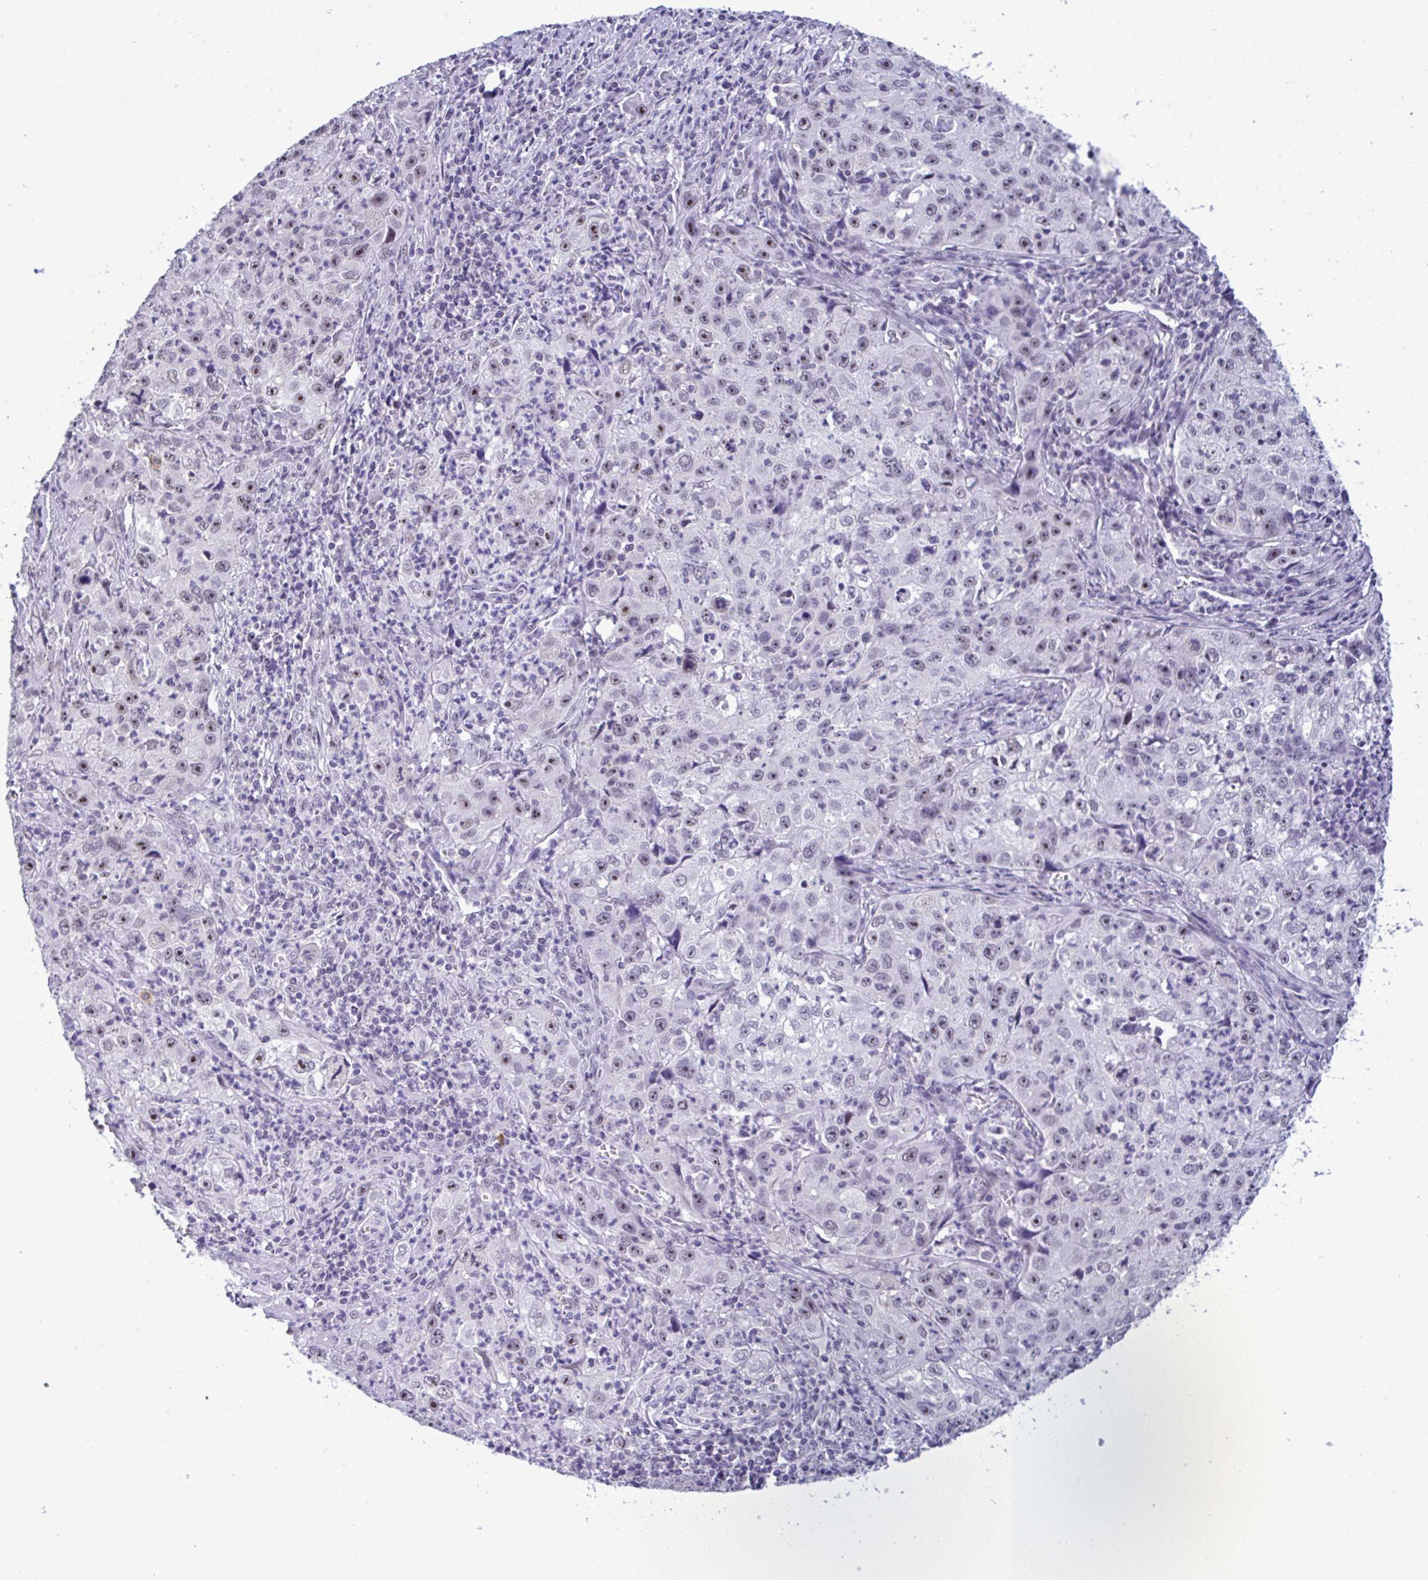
{"staining": {"intensity": "weak", "quantity": "<25%", "location": "nuclear"}, "tissue": "lung cancer", "cell_type": "Tumor cells", "image_type": "cancer", "snomed": [{"axis": "morphology", "description": "Squamous cell carcinoma, NOS"}, {"axis": "topography", "description": "Lung"}], "caption": "This is an immunohistochemistry micrograph of lung cancer. There is no positivity in tumor cells.", "gene": "YBX2", "patient": {"sex": "male", "age": 71}}